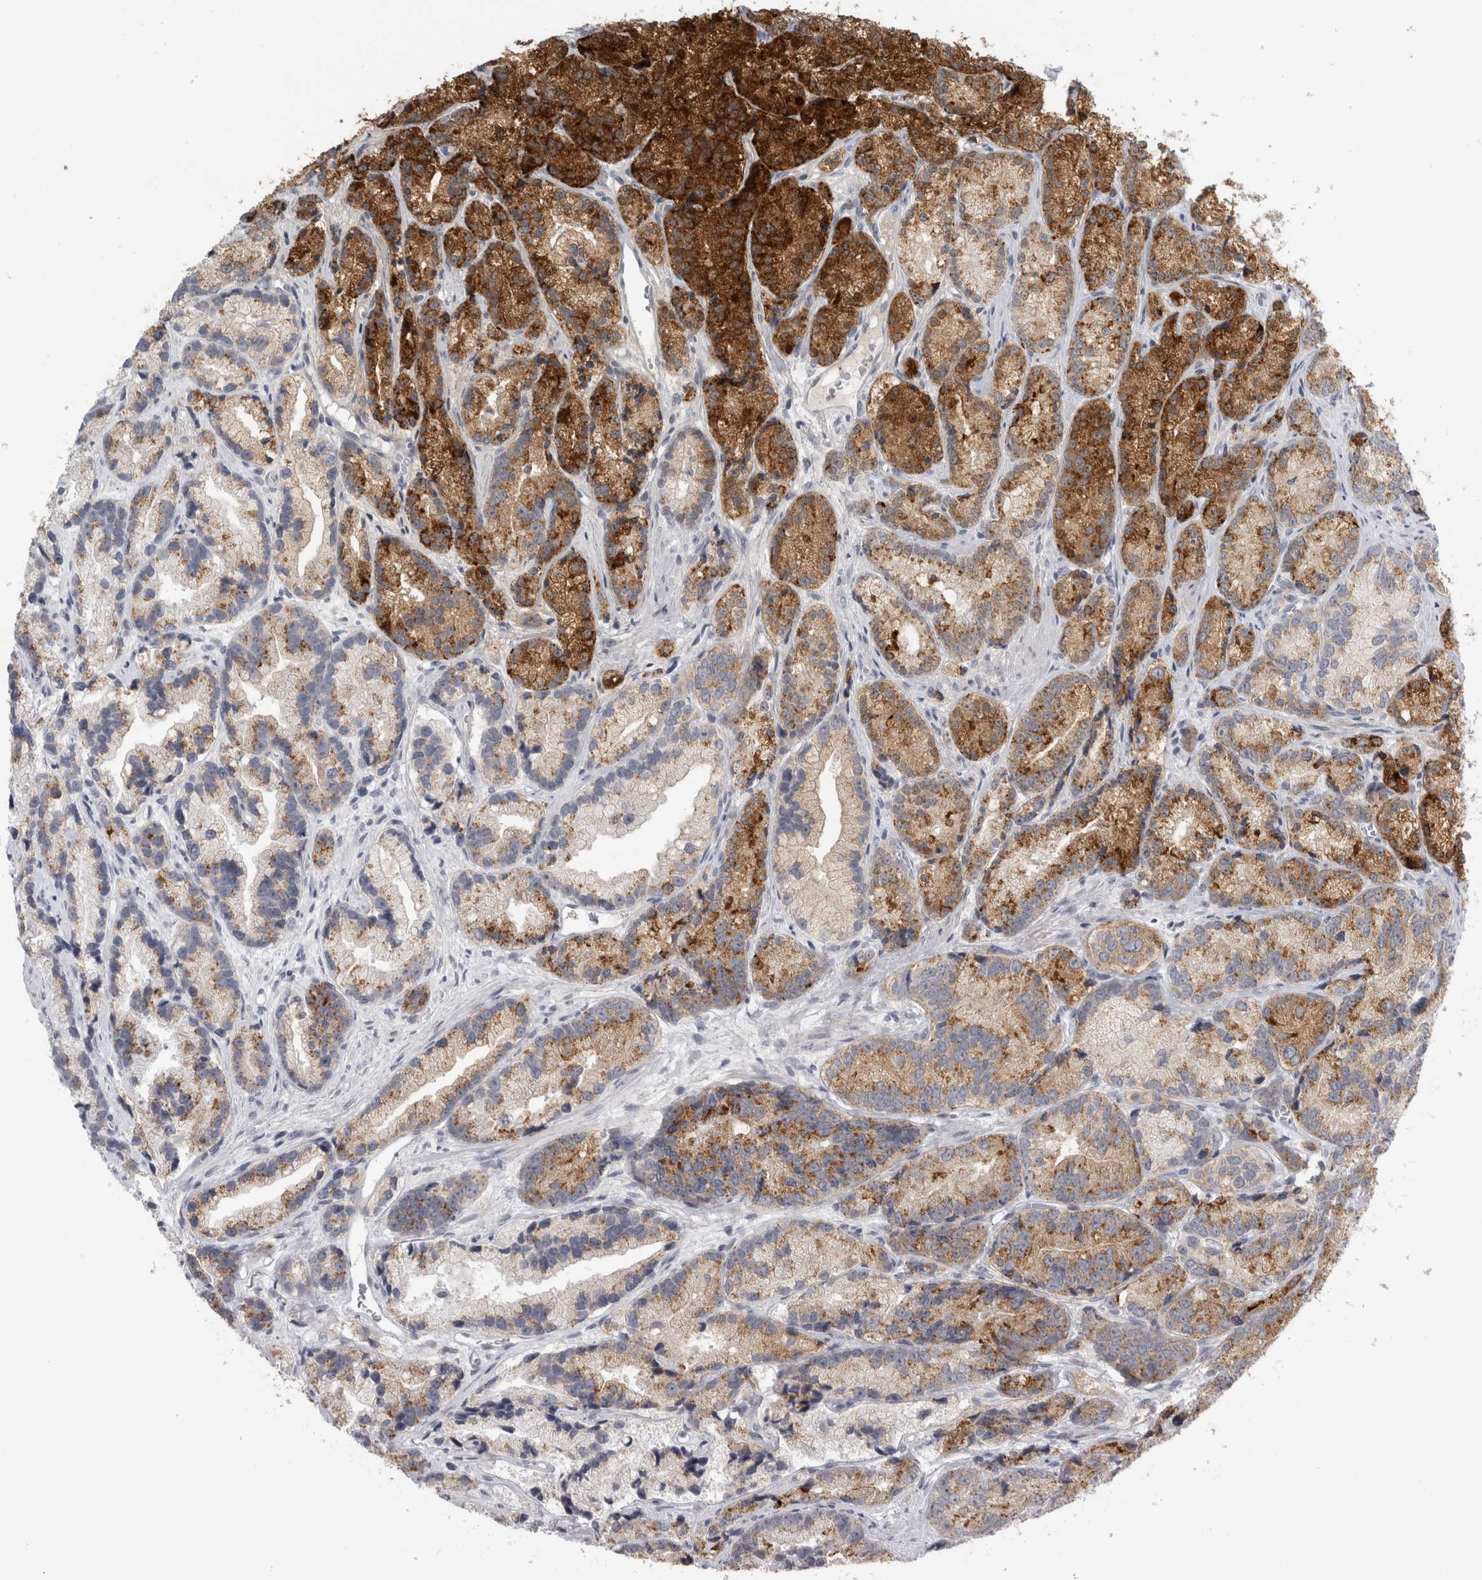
{"staining": {"intensity": "moderate", "quantity": ">75%", "location": "cytoplasmic/membranous"}, "tissue": "prostate cancer", "cell_type": "Tumor cells", "image_type": "cancer", "snomed": [{"axis": "morphology", "description": "Adenocarcinoma, Low grade"}, {"axis": "topography", "description": "Prostate"}], "caption": "Immunohistochemistry micrograph of human prostate cancer stained for a protein (brown), which exhibits medium levels of moderate cytoplasmic/membranous expression in about >75% of tumor cells.", "gene": "CPE", "patient": {"sex": "male", "age": 89}}